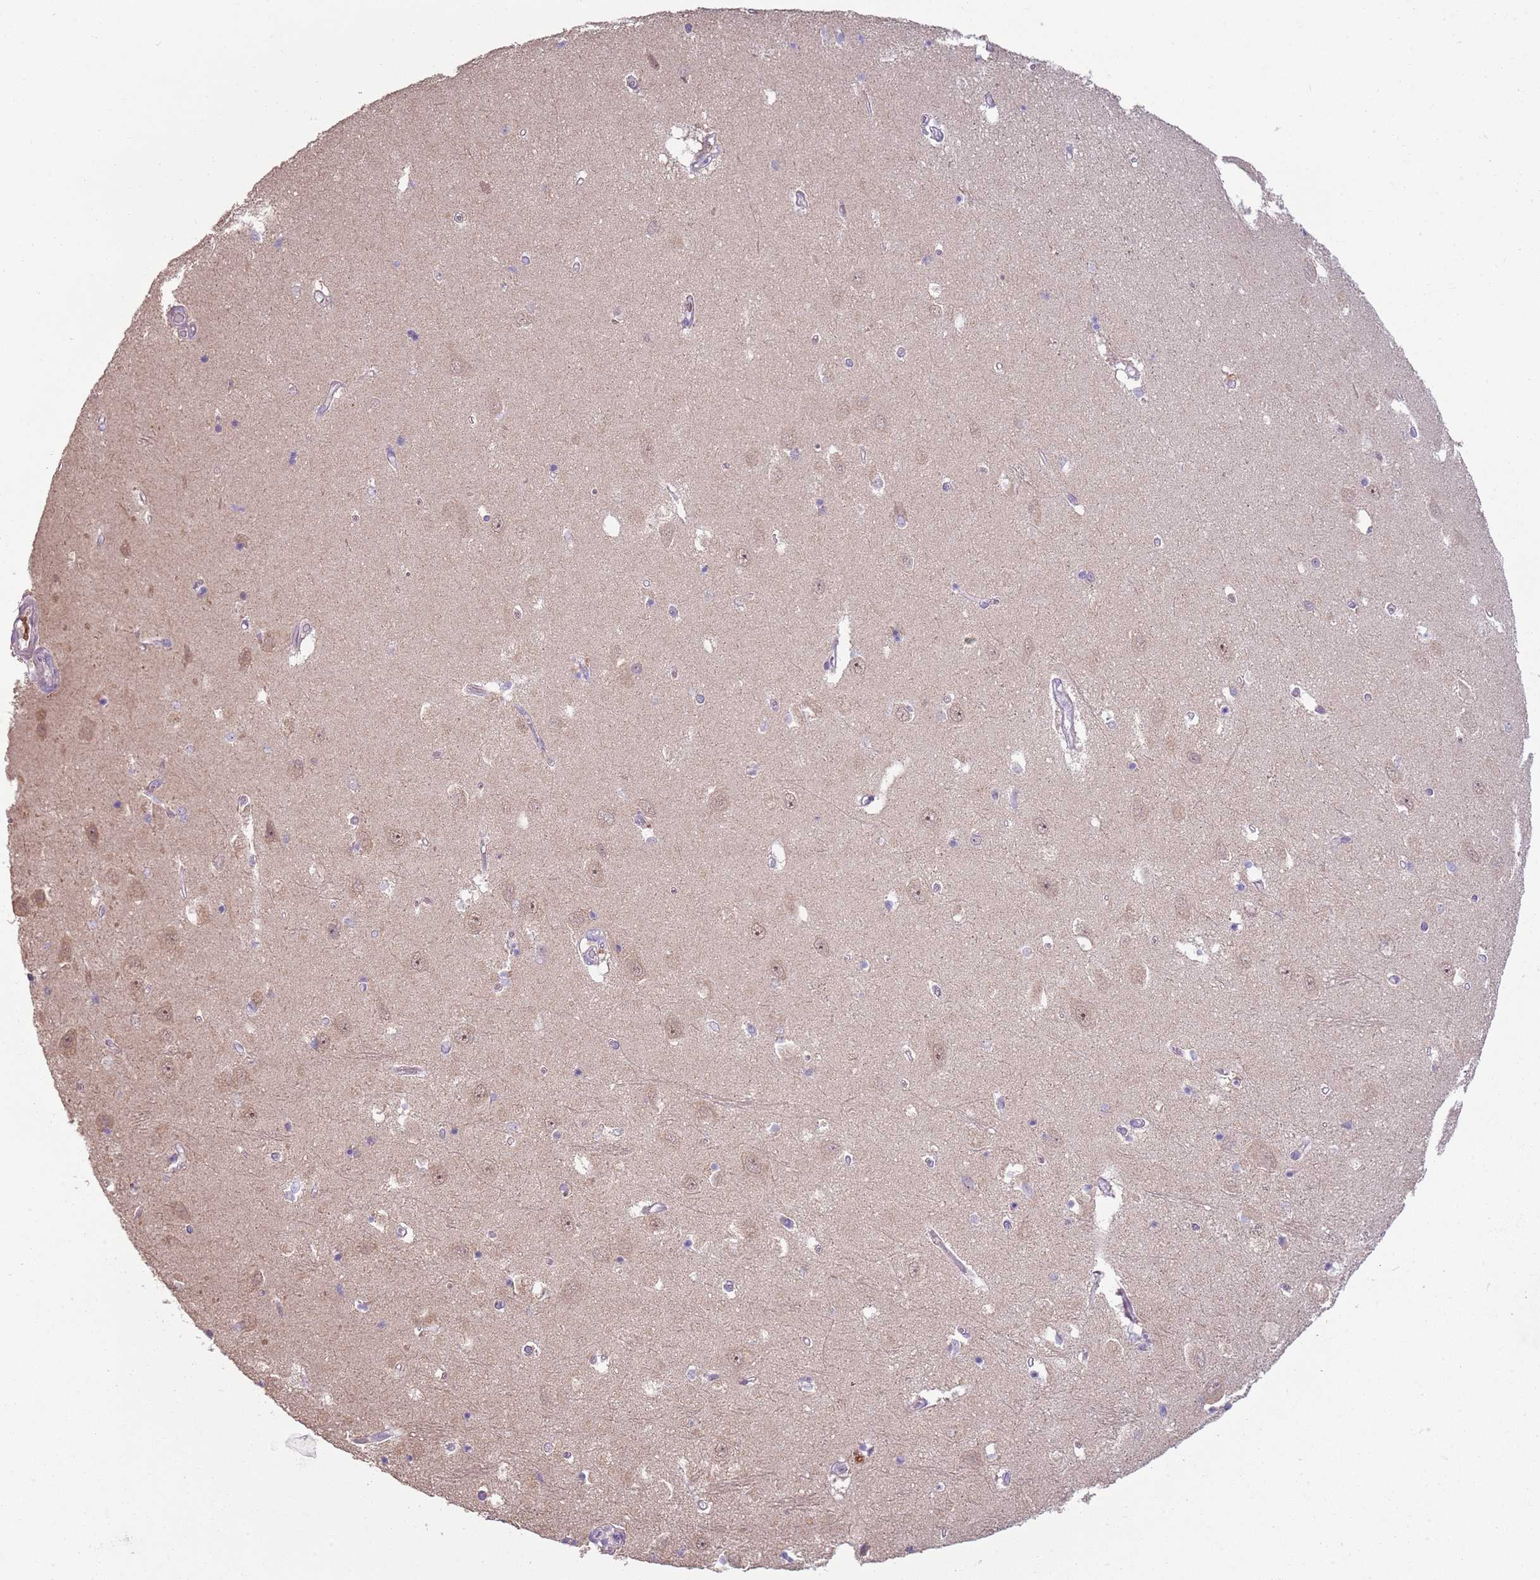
{"staining": {"intensity": "negative", "quantity": "none", "location": "none"}, "tissue": "hippocampus", "cell_type": "Glial cells", "image_type": "normal", "snomed": [{"axis": "morphology", "description": "Normal tissue, NOS"}, {"axis": "topography", "description": "Hippocampus"}], "caption": "Immunohistochemical staining of benign hippocampus shows no significant staining in glial cells.", "gene": "TEKT4", "patient": {"sex": "female", "age": 64}}